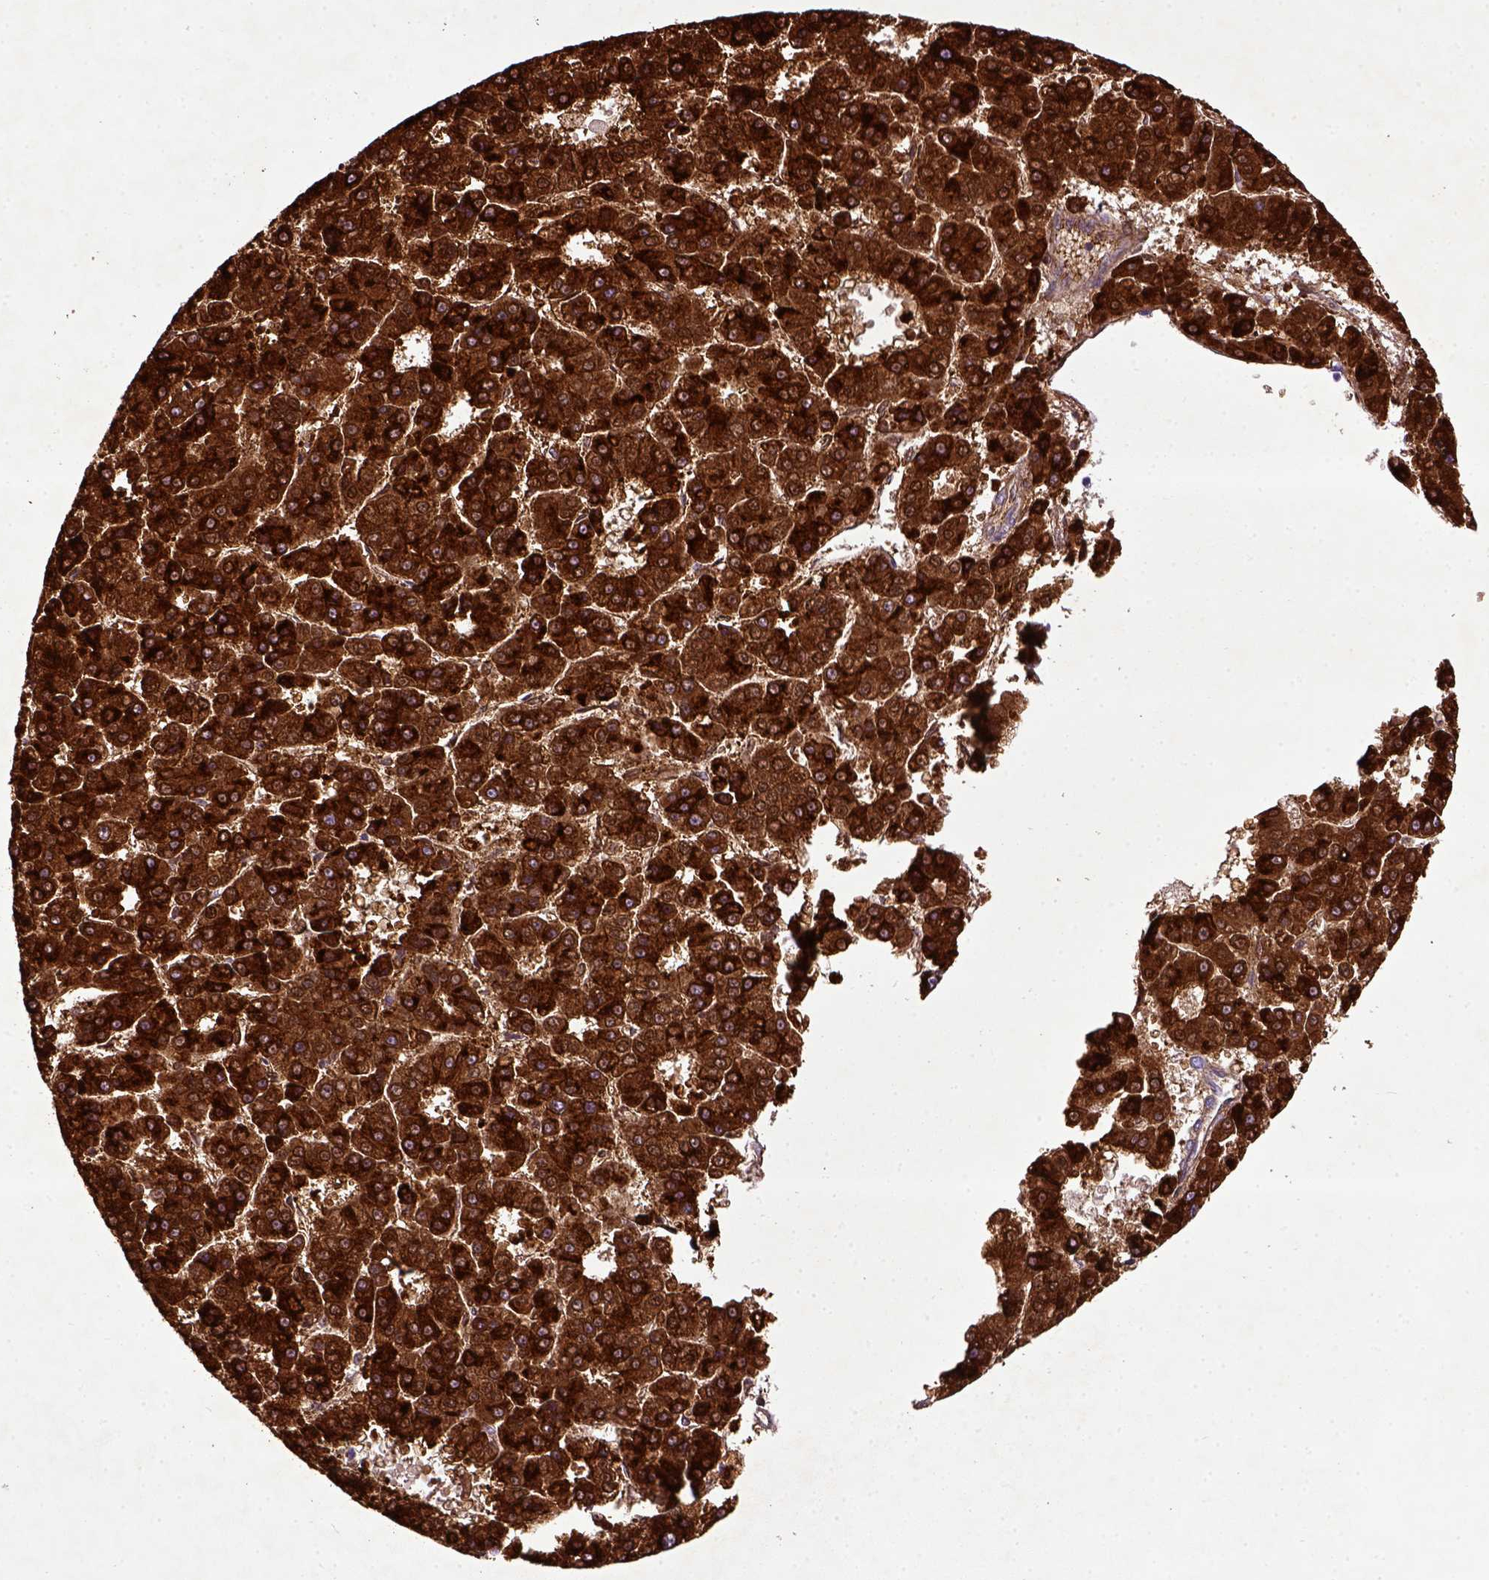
{"staining": {"intensity": "strong", "quantity": ">75%", "location": "cytoplasmic/membranous"}, "tissue": "liver cancer", "cell_type": "Tumor cells", "image_type": "cancer", "snomed": [{"axis": "morphology", "description": "Carcinoma, Hepatocellular, NOS"}, {"axis": "topography", "description": "Liver"}], "caption": "Liver cancer was stained to show a protein in brown. There is high levels of strong cytoplasmic/membranous expression in about >75% of tumor cells.", "gene": "DEPDC1B", "patient": {"sex": "male", "age": 70}}